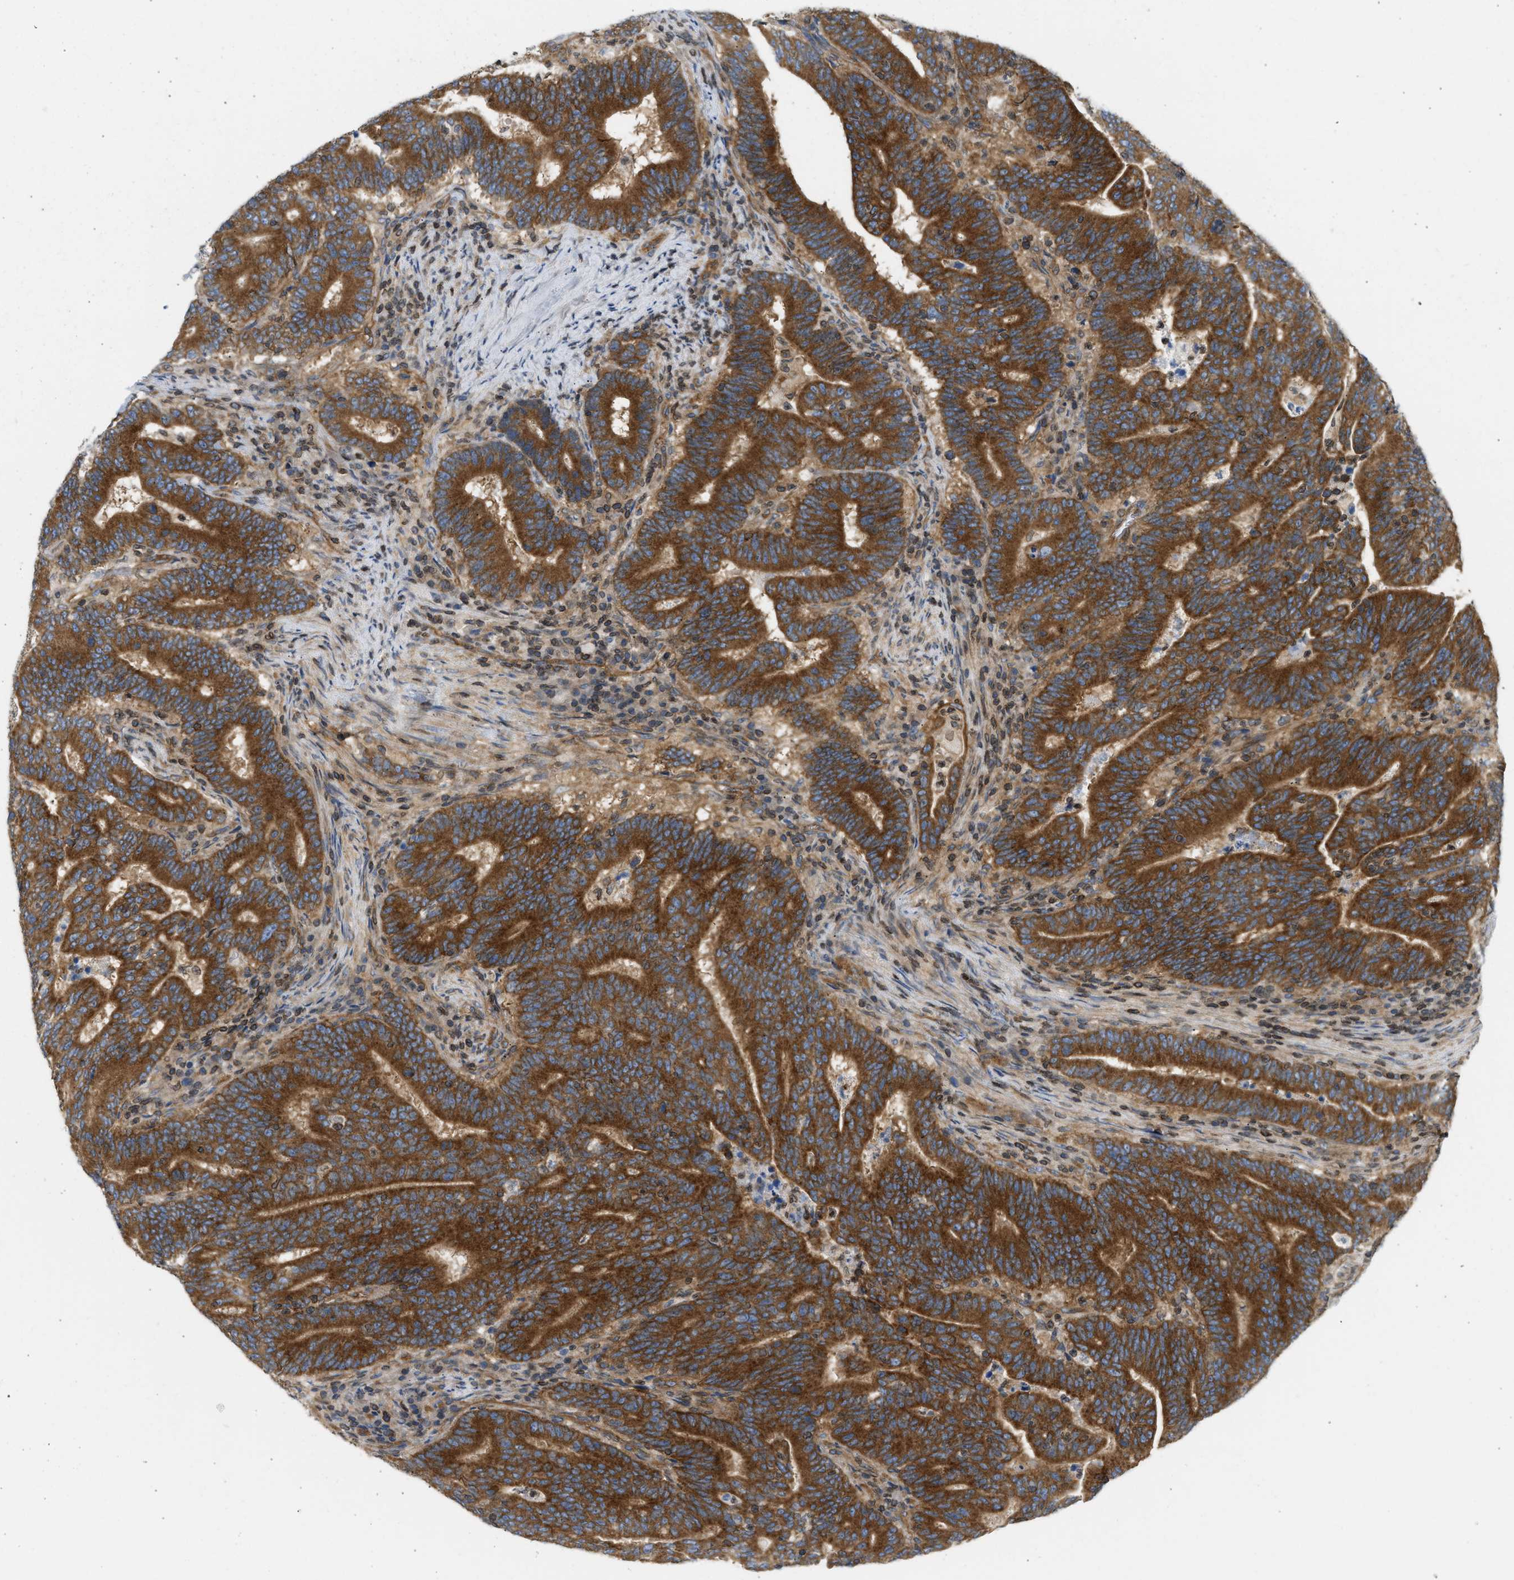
{"staining": {"intensity": "strong", "quantity": ">75%", "location": "cytoplasmic/membranous"}, "tissue": "colorectal cancer", "cell_type": "Tumor cells", "image_type": "cancer", "snomed": [{"axis": "morphology", "description": "Adenocarcinoma, NOS"}, {"axis": "topography", "description": "Colon"}], "caption": "Tumor cells exhibit high levels of strong cytoplasmic/membranous positivity in approximately >75% of cells in human colorectal cancer (adenocarcinoma).", "gene": "STRN", "patient": {"sex": "female", "age": 66}}